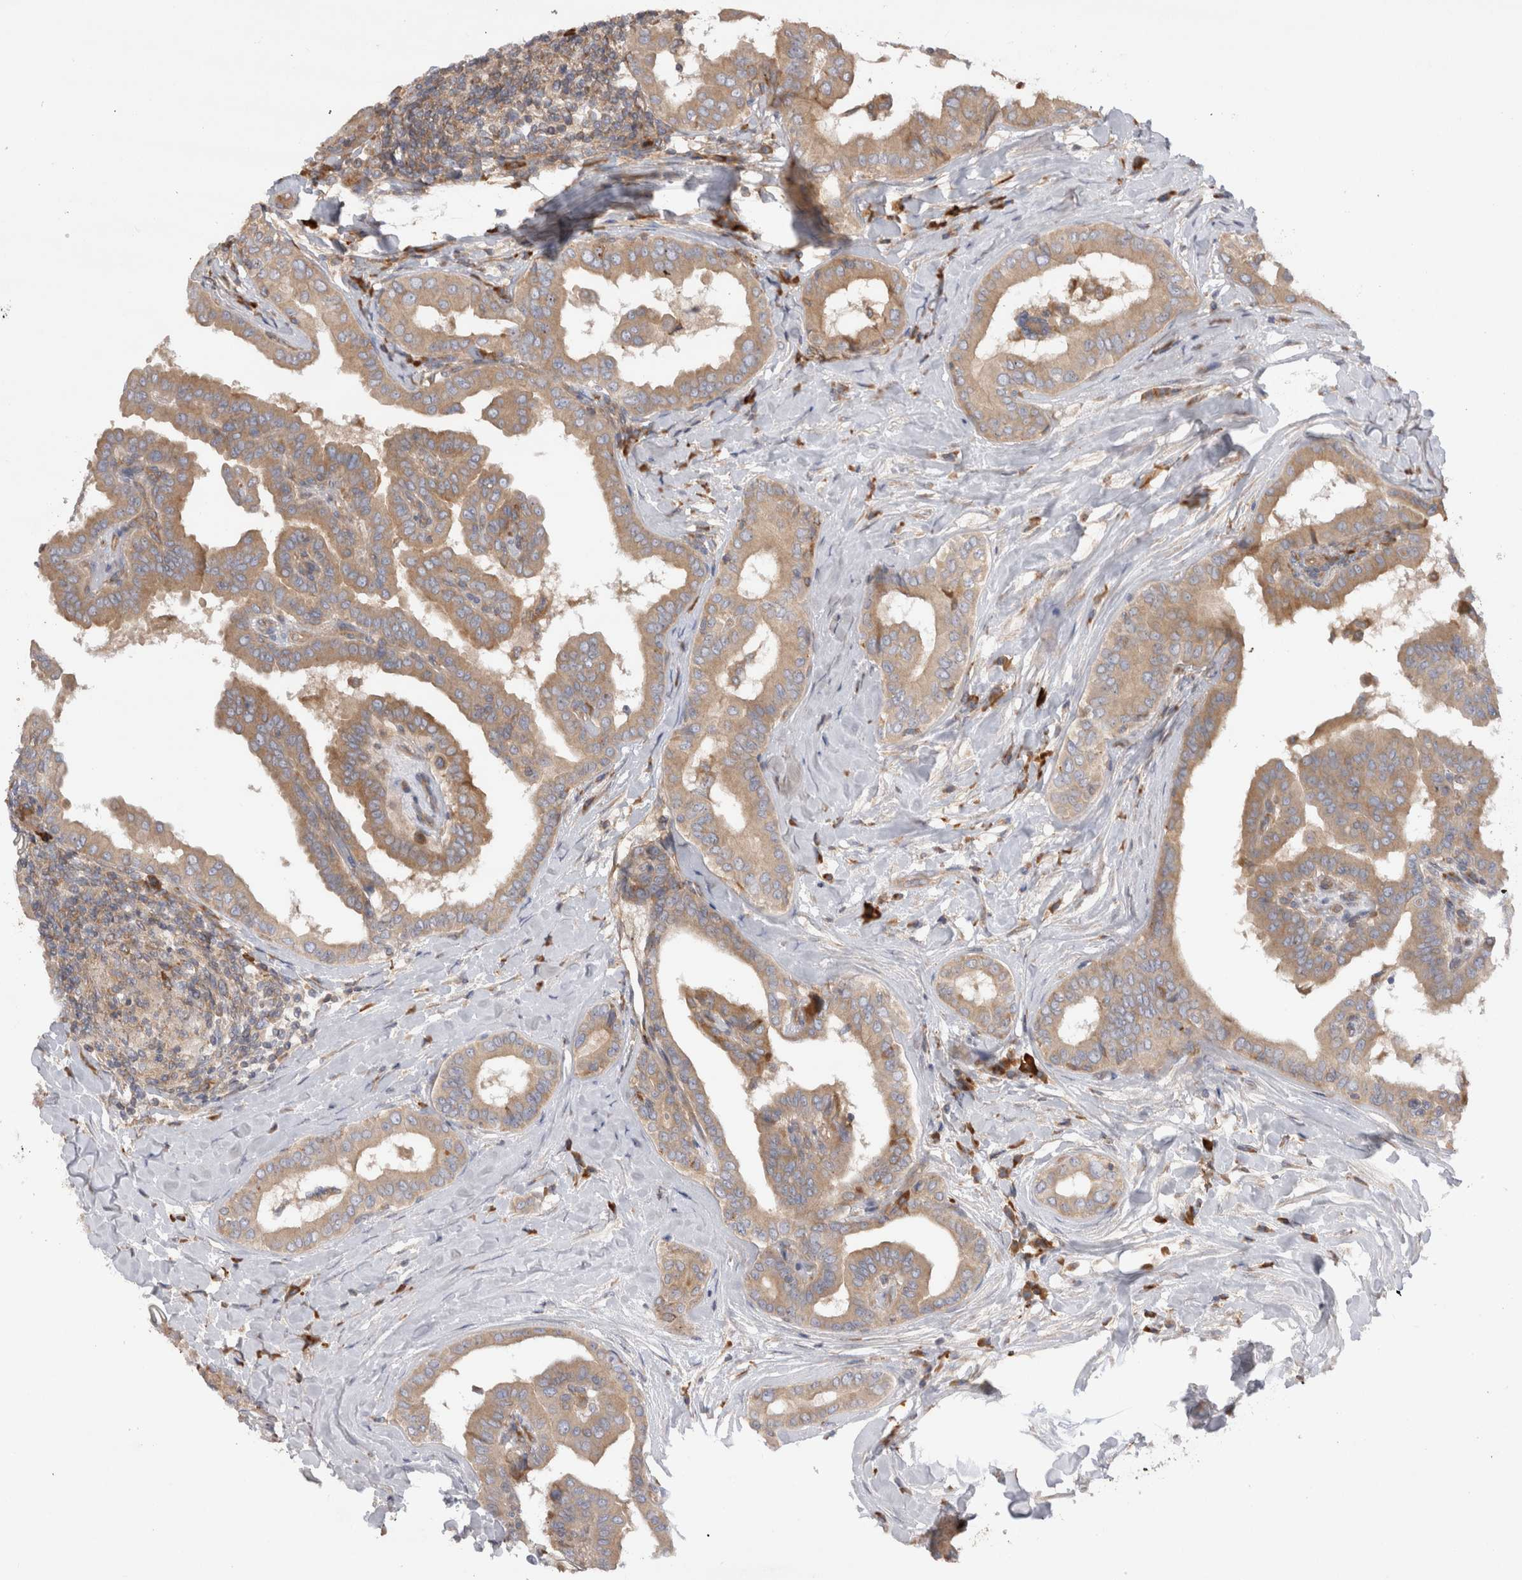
{"staining": {"intensity": "weak", "quantity": ">75%", "location": "cytoplasmic/membranous"}, "tissue": "thyroid cancer", "cell_type": "Tumor cells", "image_type": "cancer", "snomed": [{"axis": "morphology", "description": "Papillary adenocarcinoma, NOS"}, {"axis": "topography", "description": "Thyroid gland"}], "caption": "Thyroid papillary adenocarcinoma stained with DAB (3,3'-diaminobenzidine) immunohistochemistry (IHC) demonstrates low levels of weak cytoplasmic/membranous positivity in about >75% of tumor cells.", "gene": "PDCD10", "patient": {"sex": "male", "age": 33}}